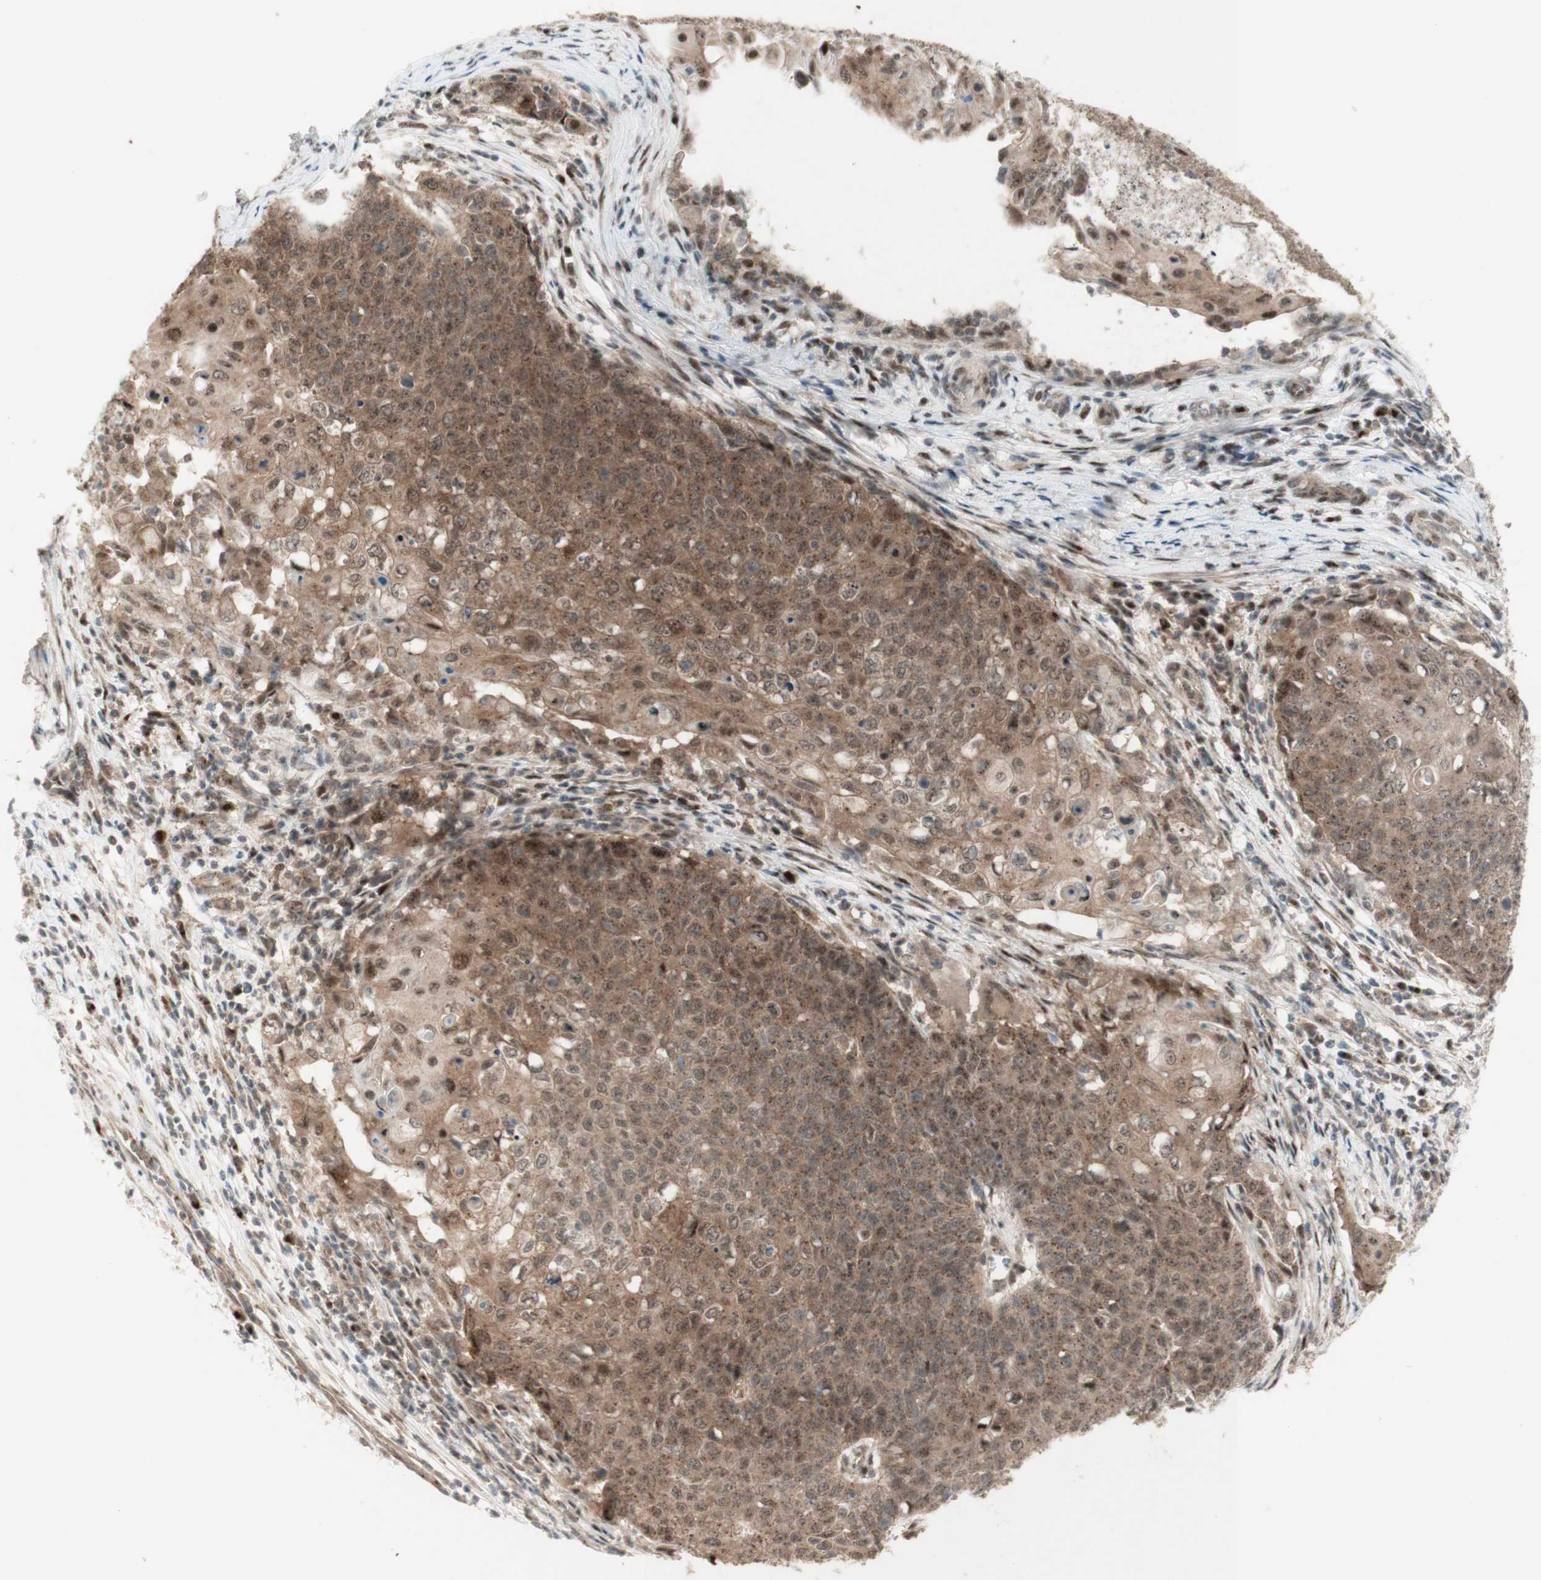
{"staining": {"intensity": "moderate", "quantity": ">75%", "location": "cytoplasmic/membranous"}, "tissue": "cervical cancer", "cell_type": "Tumor cells", "image_type": "cancer", "snomed": [{"axis": "morphology", "description": "Squamous cell carcinoma, NOS"}, {"axis": "topography", "description": "Cervix"}], "caption": "Protein analysis of cervical cancer tissue displays moderate cytoplasmic/membranous staining in about >75% of tumor cells. (Brightfield microscopy of DAB IHC at high magnification).", "gene": "CYLD", "patient": {"sex": "female", "age": 39}}